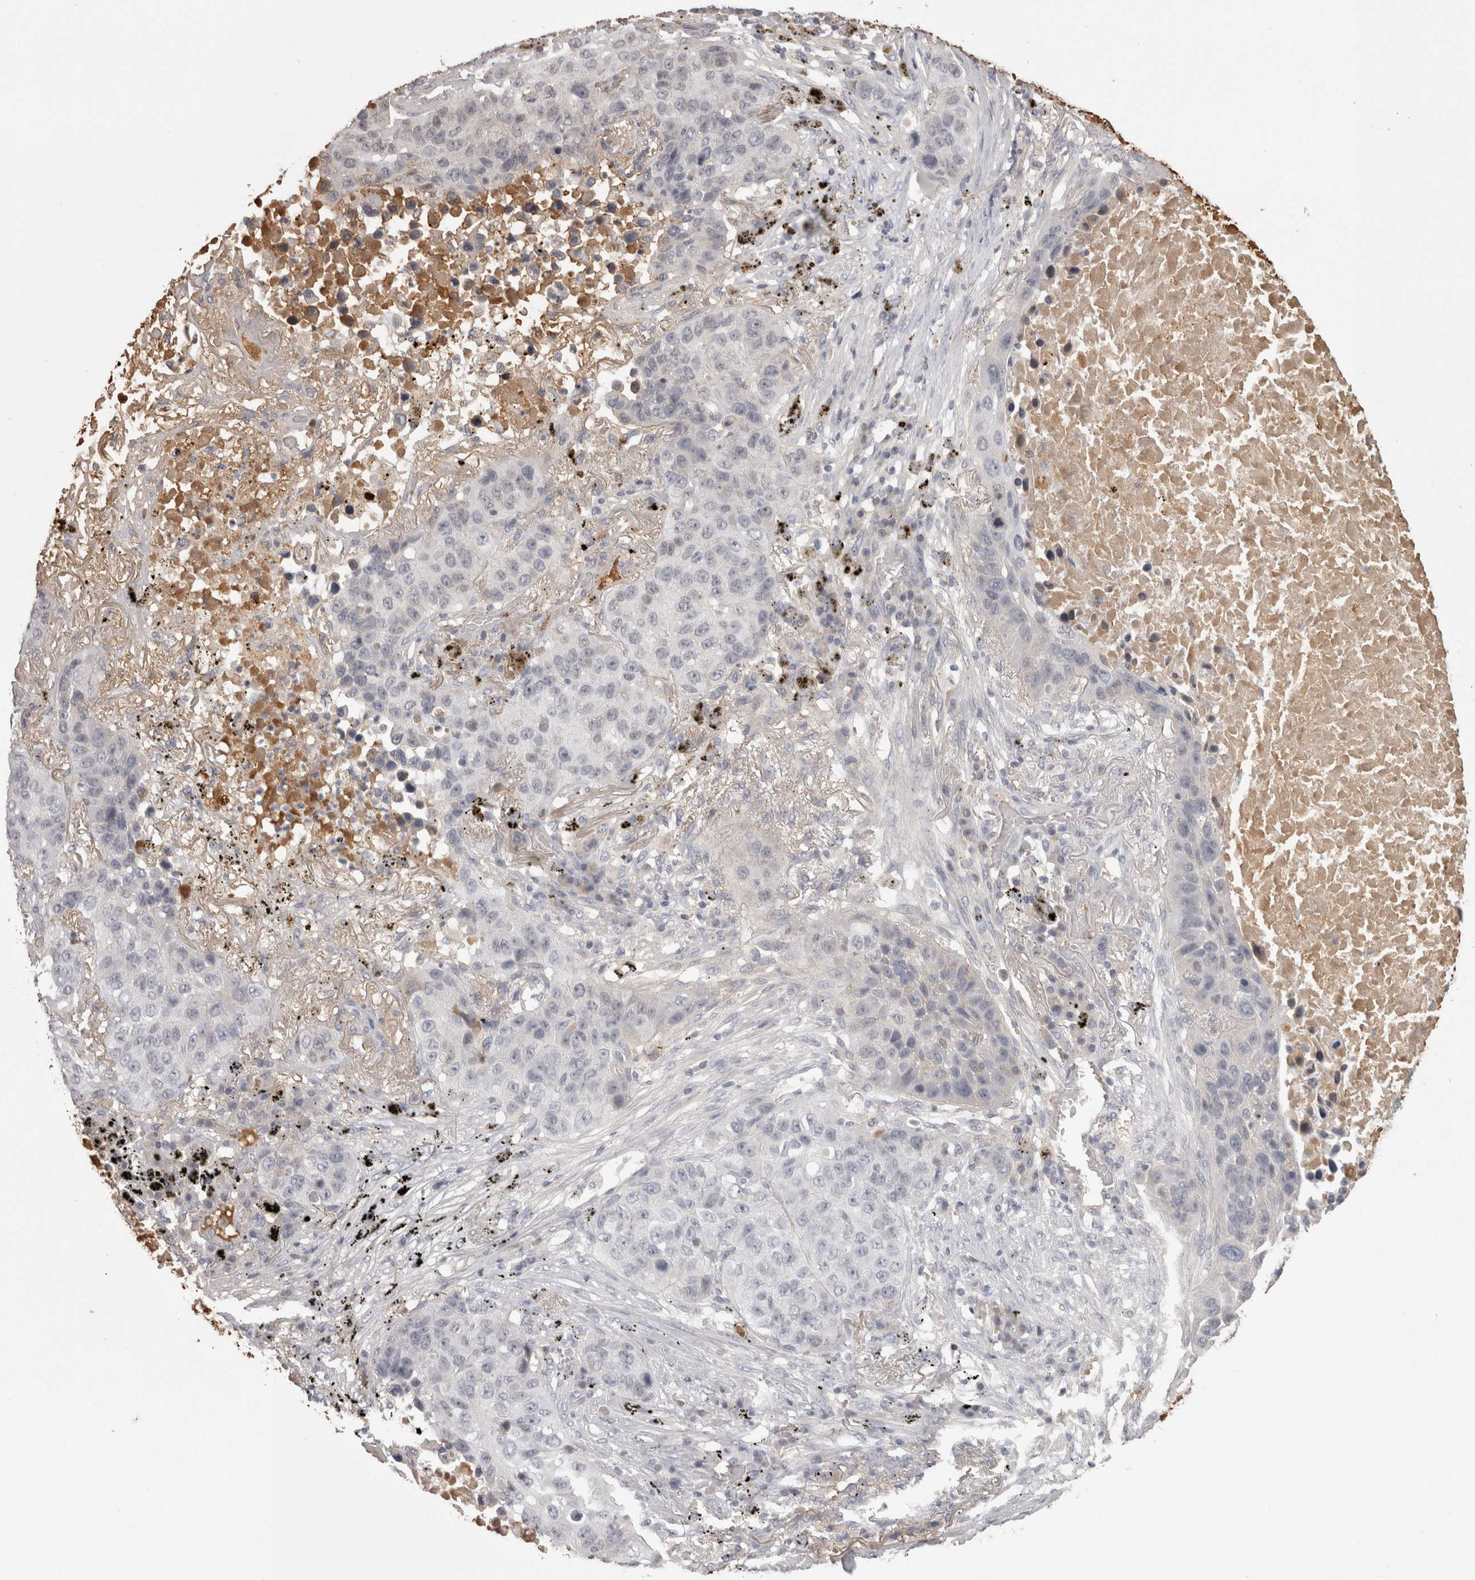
{"staining": {"intensity": "negative", "quantity": "none", "location": "none"}, "tissue": "lung cancer", "cell_type": "Tumor cells", "image_type": "cancer", "snomed": [{"axis": "morphology", "description": "Squamous cell carcinoma, NOS"}, {"axis": "topography", "description": "Lung"}], "caption": "Immunohistochemistry (IHC) of lung cancer (squamous cell carcinoma) demonstrates no positivity in tumor cells. (DAB (3,3'-diaminobenzidine) IHC visualized using brightfield microscopy, high magnification).", "gene": "SAA4", "patient": {"sex": "male", "age": 57}}